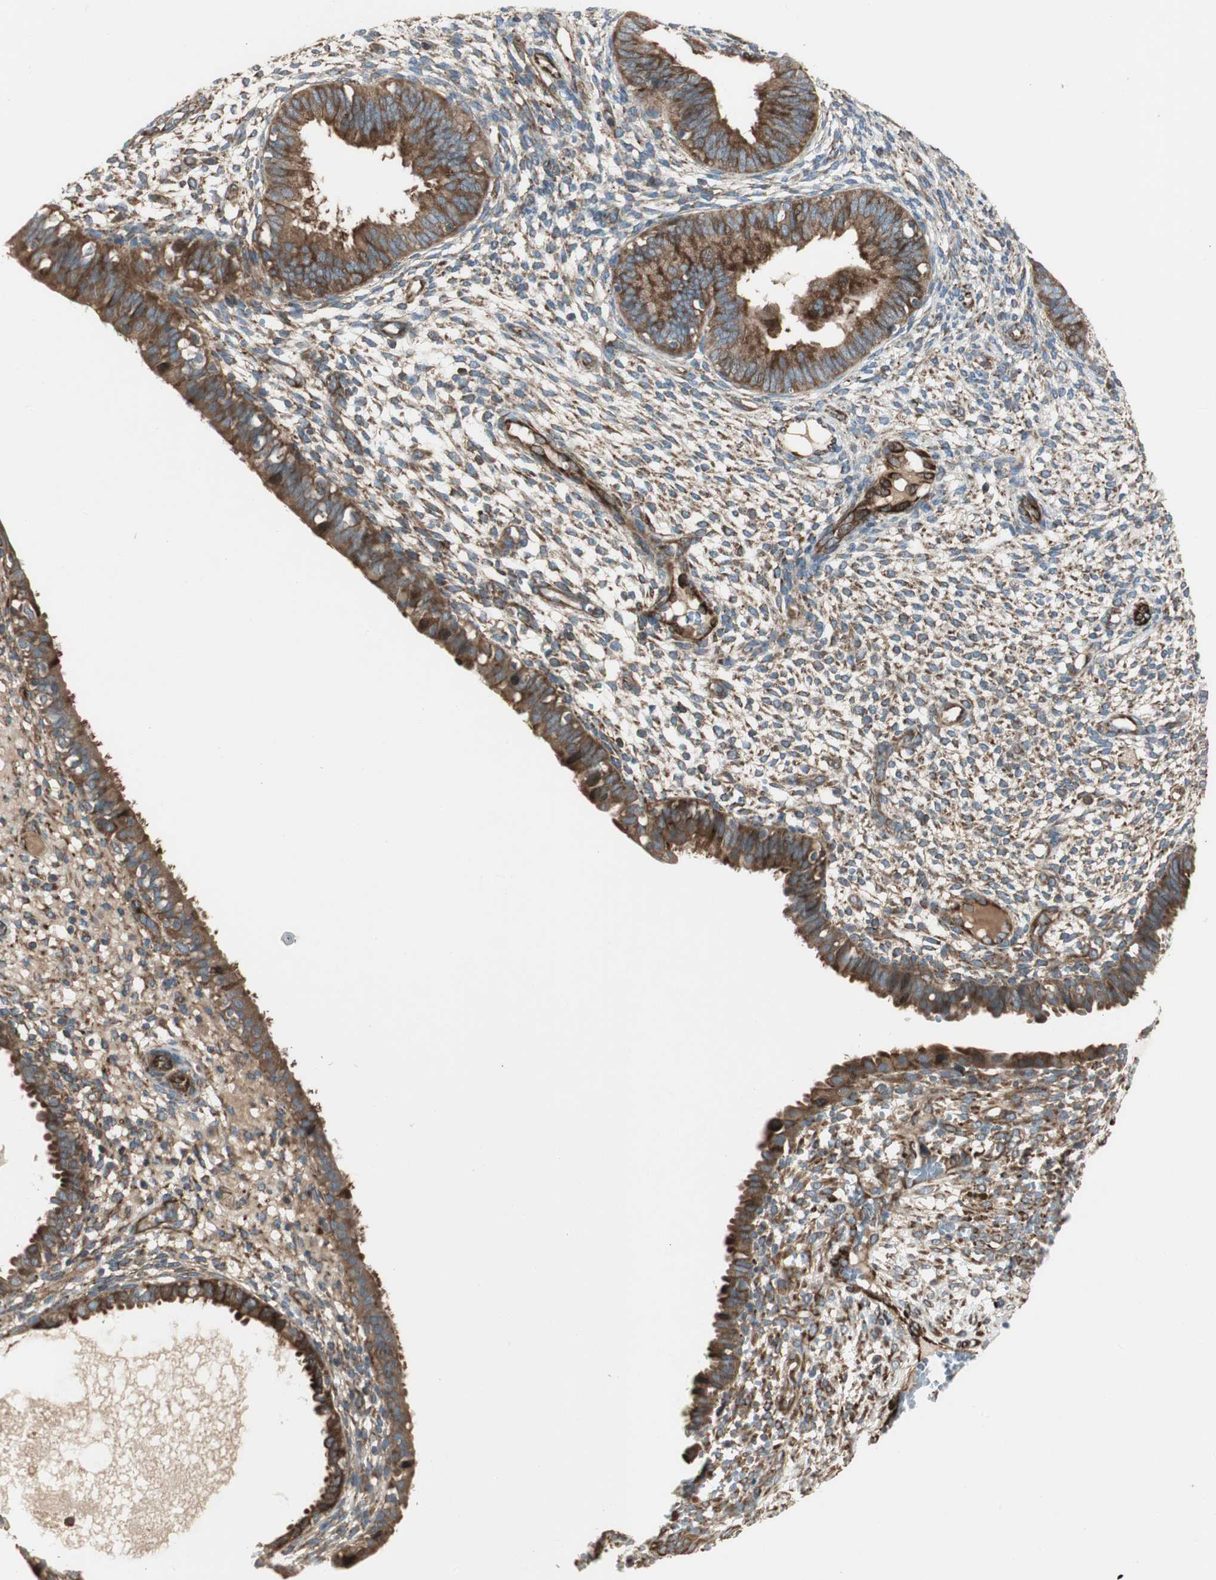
{"staining": {"intensity": "moderate", "quantity": ">75%", "location": "cytoplasmic/membranous"}, "tissue": "endometrium", "cell_type": "Cells in endometrial stroma", "image_type": "normal", "snomed": [{"axis": "morphology", "description": "Normal tissue, NOS"}, {"axis": "topography", "description": "Endometrium"}], "caption": "This photomicrograph reveals immunohistochemistry staining of benign human endometrium, with medium moderate cytoplasmic/membranous expression in about >75% of cells in endometrial stroma.", "gene": "PRKG1", "patient": {"sex": "female", "age": 61}}